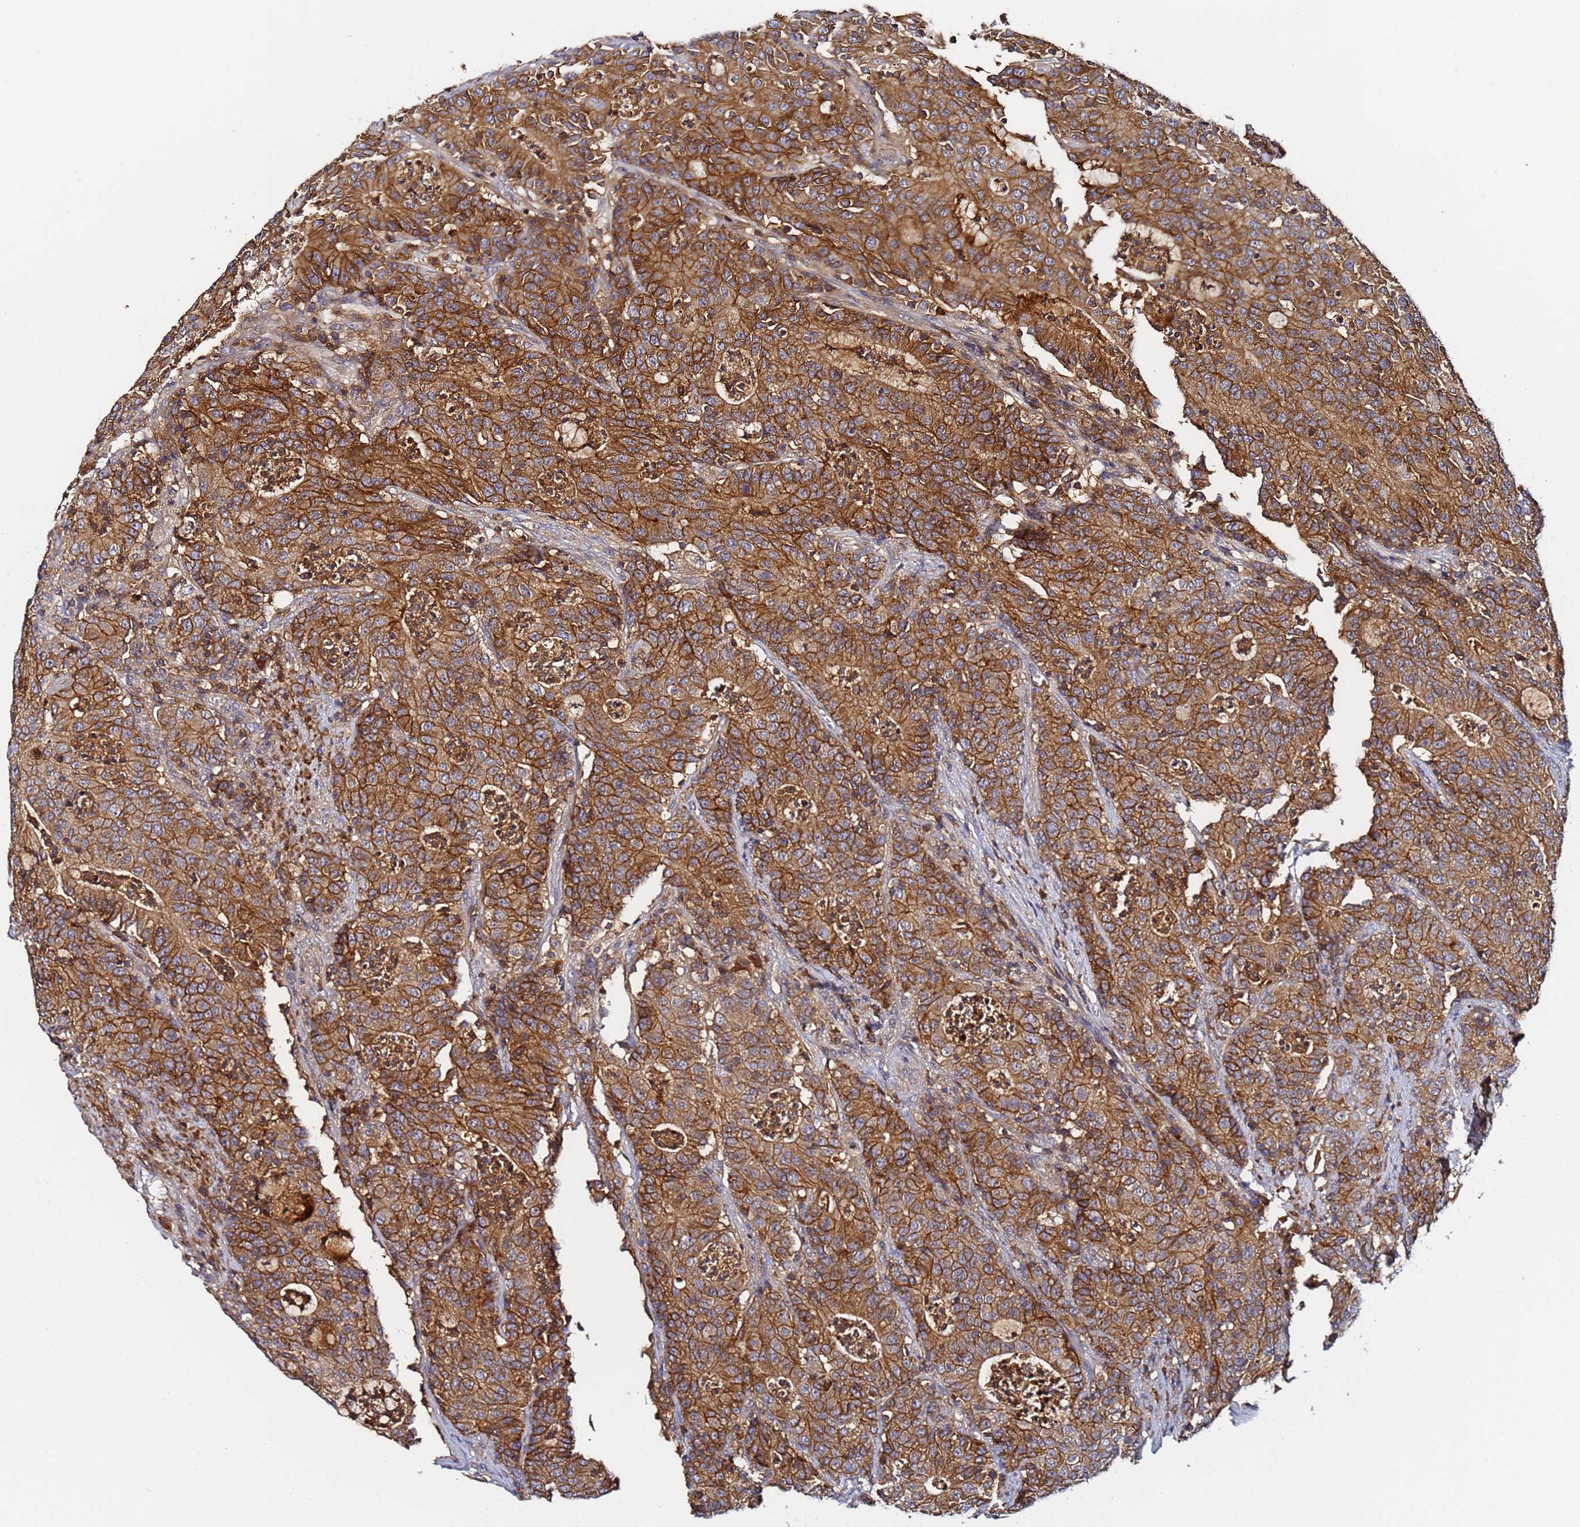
{"staining": {"intensity": "moderate", "quantity": ">75%", "location": "cytoplasmic/membranous"}, "tissue": "colorectal cancer", "cell_type": "Tumor cells", "image_type": "cancer", "snomed": [{"axis": "morphology", "description": "Adenocarcinoma, NOS"}, {"axis": "topography", "description": "Colon"}], "caption": "Protein staining demonstrates moderate cytoplasmic/membranous staining in approximately >75% of tumor cells in colorectal cancer.", "gene": "LRRC69", "patient": {"sex": "male", "age": 83}}